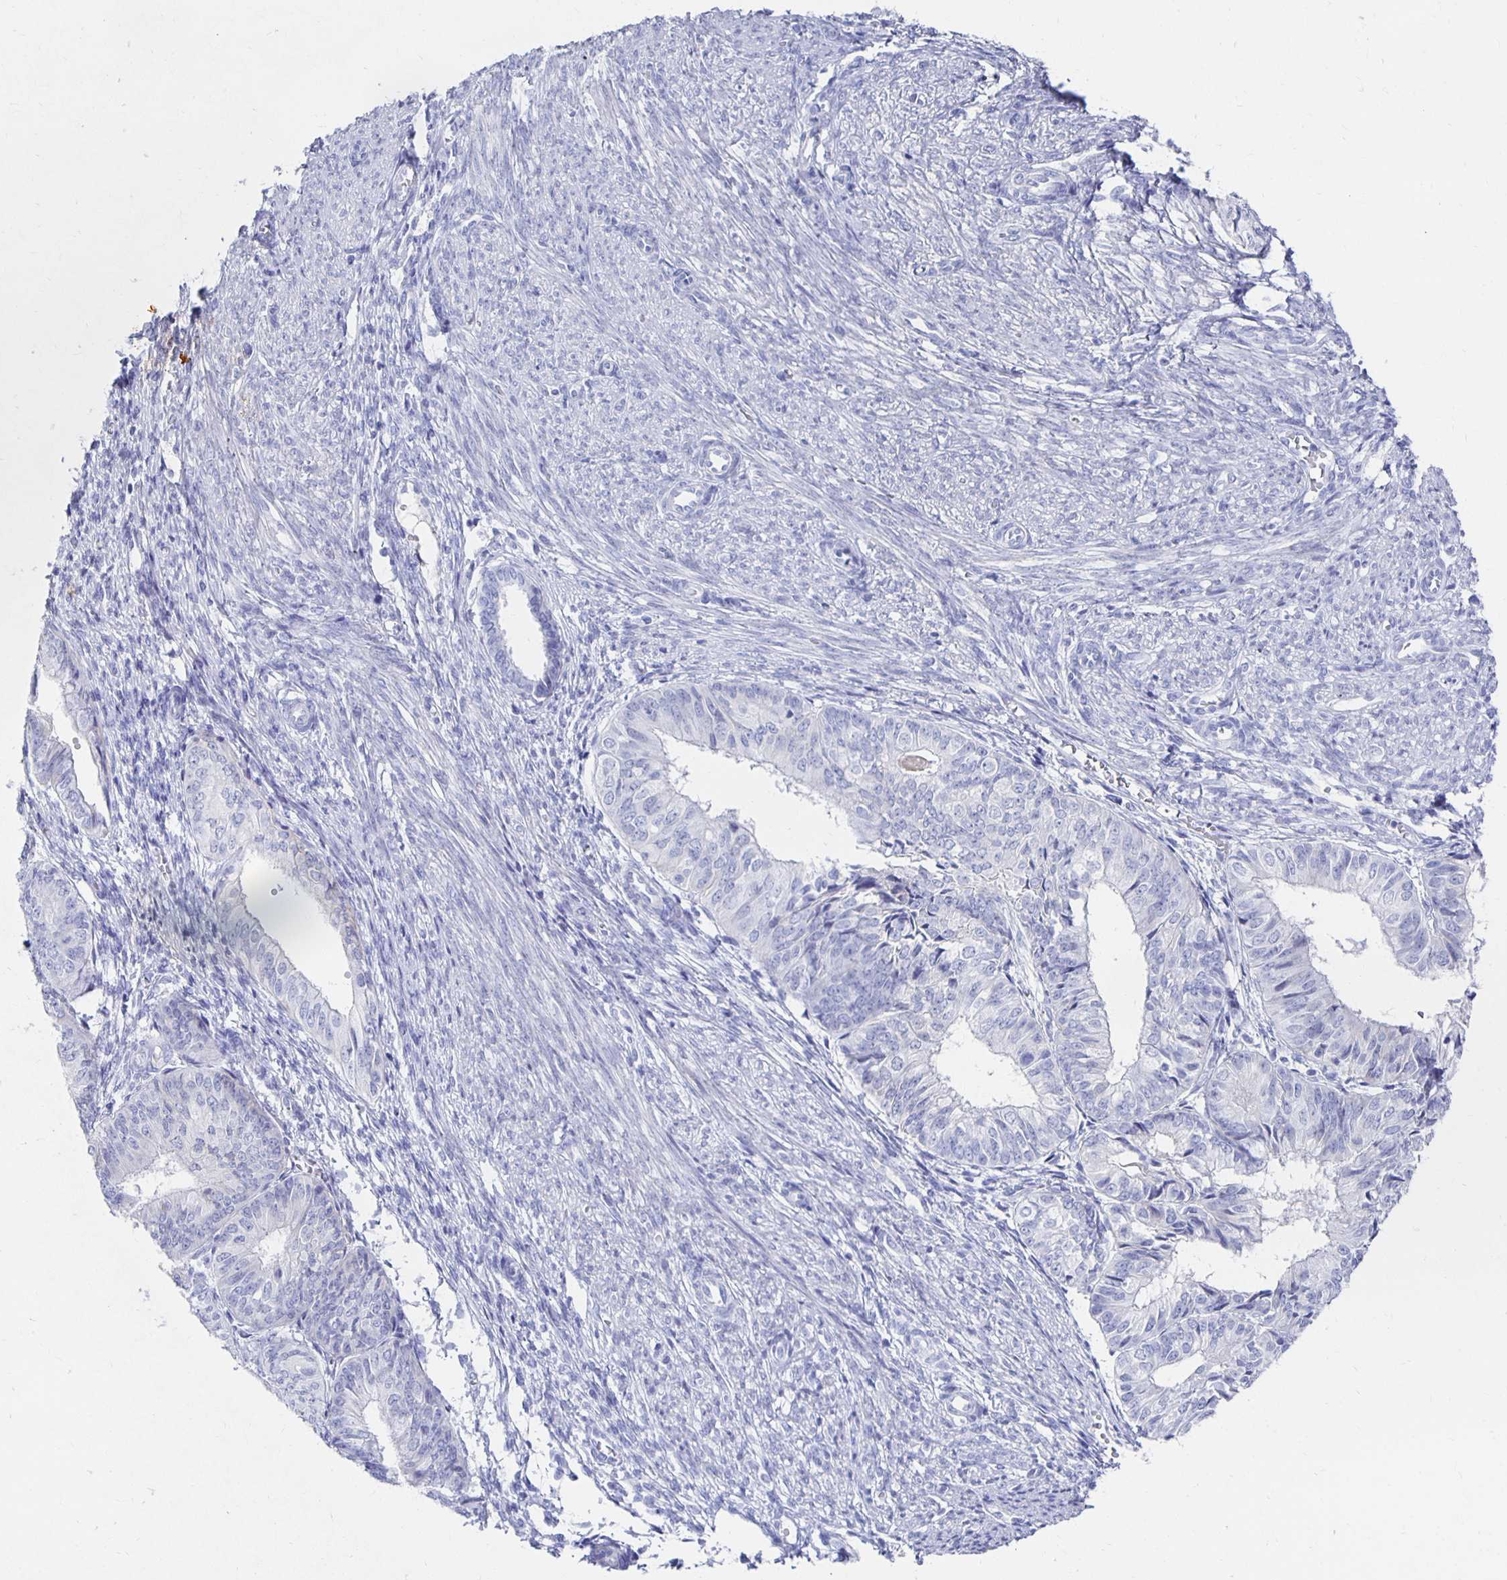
{"staining": {"intensity": "negative", "quantity": "none", "location": "none"}, "tissue": "endometrial cancer", "cell_type": "Tumor cells", "image_type": "cancer", "snomed": [{"axis": "morphology", "description": "Adenocarcinoma, NOS"}, {"axis": "topography", "description": "Endometrium"}], "caption": "Tumor cells show no significant protein staining in endometrial cancer.", "gene": "PRDM7", "patient": {"sex": "female", "age": 58}}